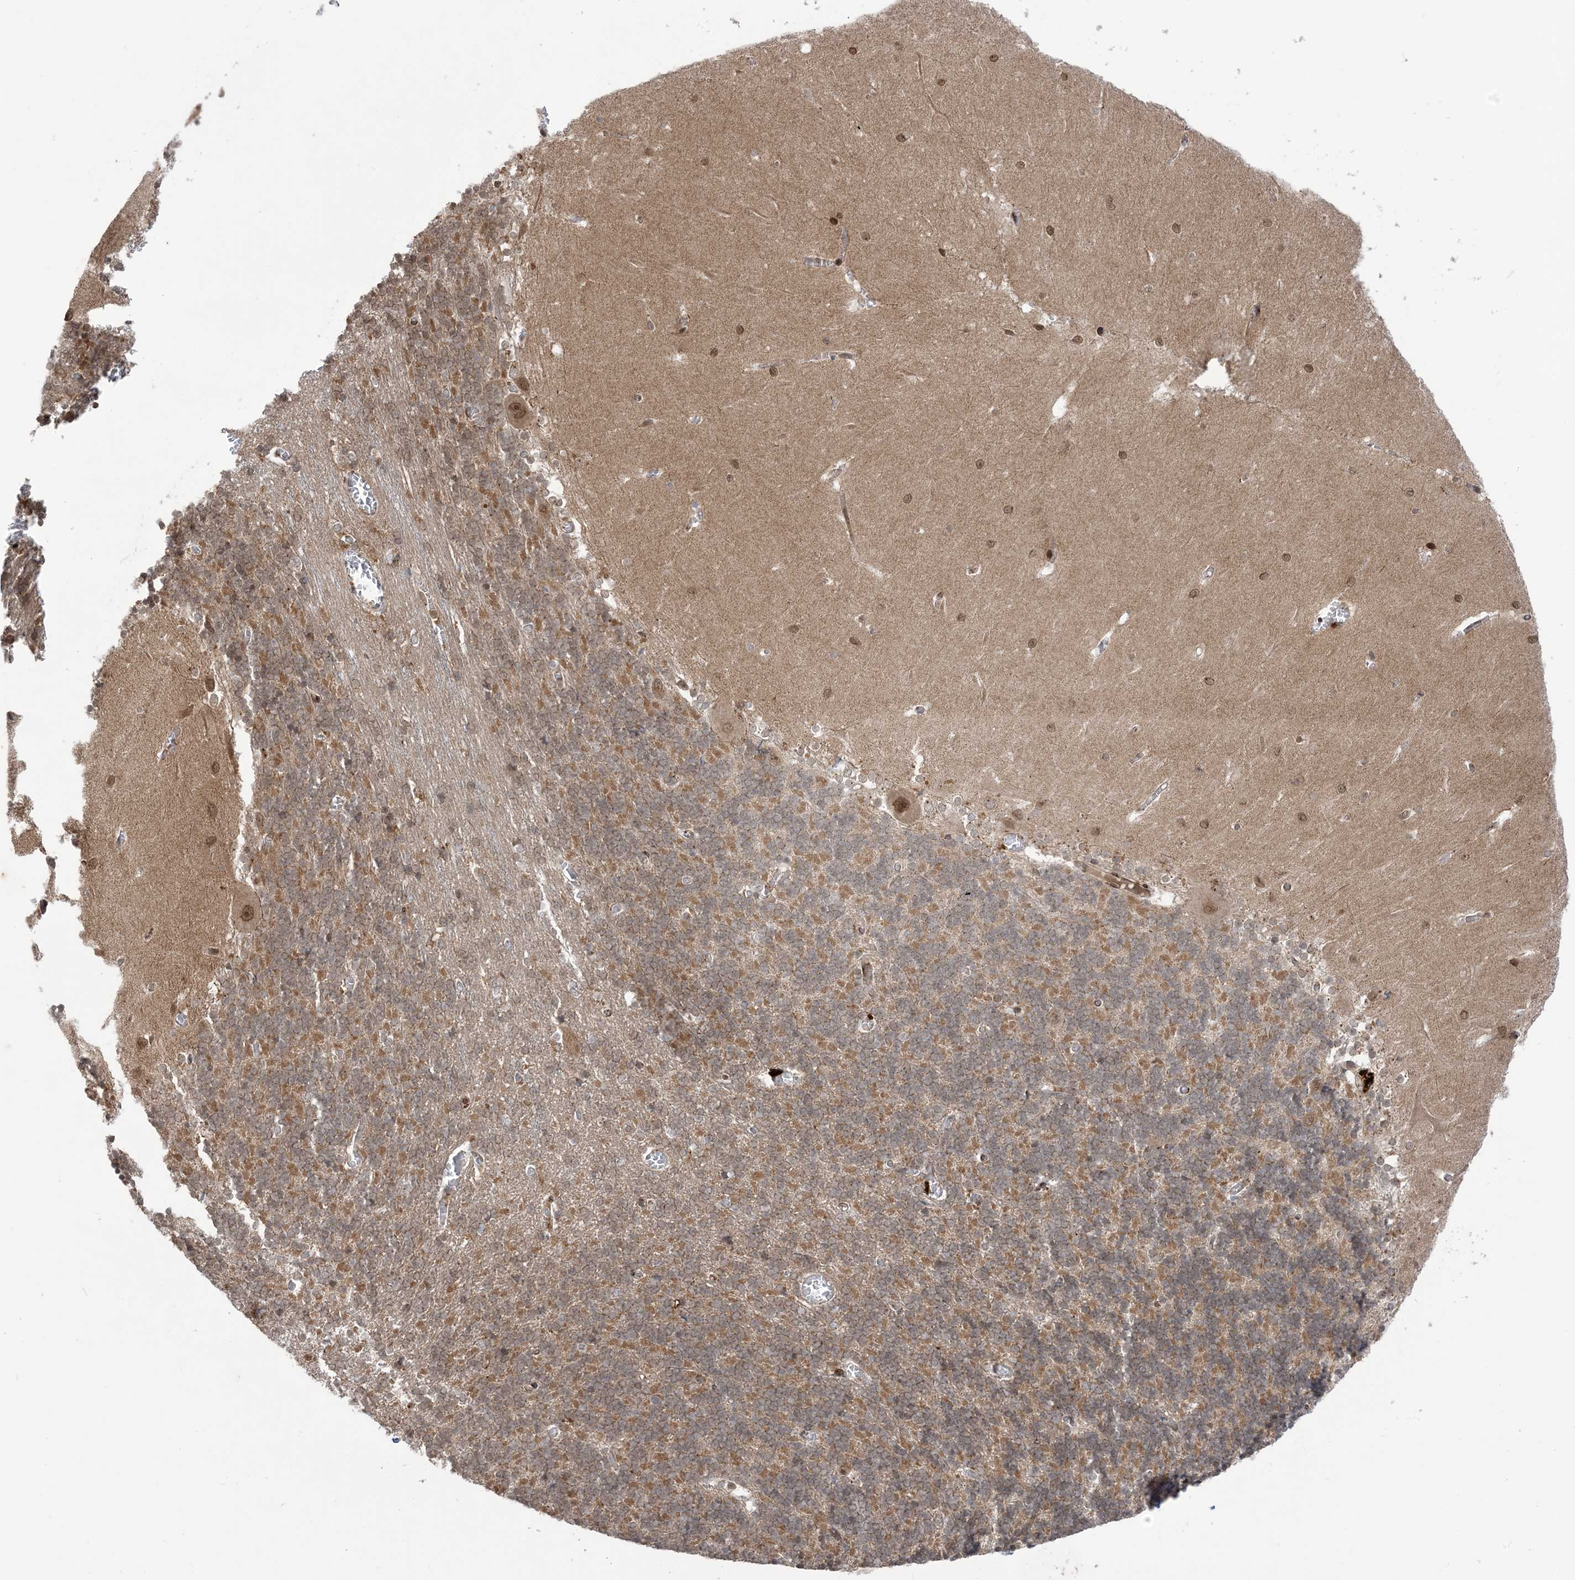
{"staining": {"intensity": "moderate", "quantity": "25%-75%", "location": "cytoplasmic/membranous"}, "tissue": "cerebellum", "cell_type": "Cells in granular layer", "image_type": "normal", "snomed": [{"axis": "morphology", "description": "Normal tissue, NOS"}, {"axis": "topography", "description": "Cerebellum"}], "caption": "Cells in granular layer exhibit medium levels of moderate cytoplasmic/membranous staining in about 25%-75% of cells in benign cerebellum. The staining was performed using DAB to visualize the protein expression in brown, while the nuclei were stained in blue with hematoxylin (Magnification: 20x).", "gene": "CASP4", "patient": {"sex": "male", "age": 57}}